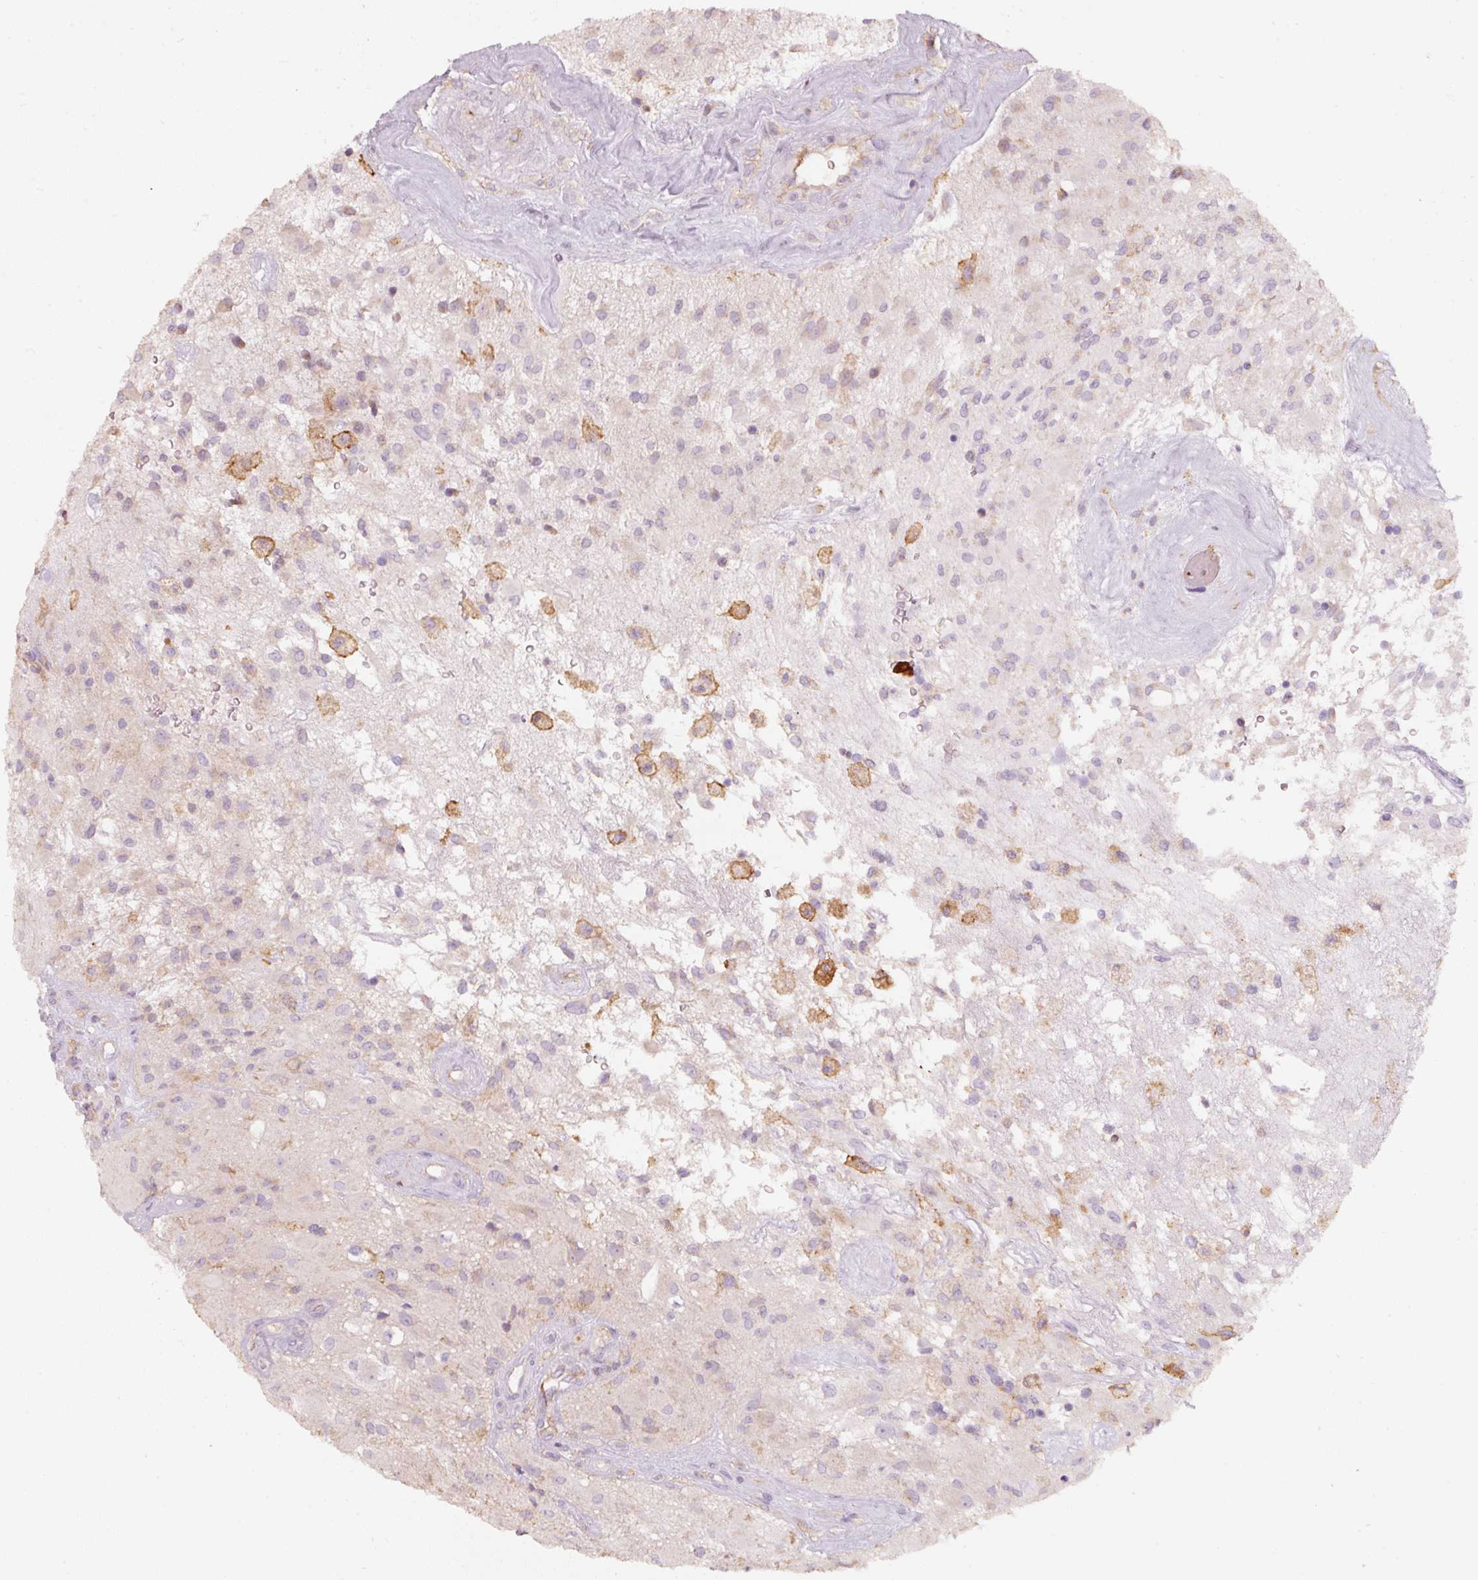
{"staining": {"intensity": "weak", "quantity": "<25%", "location": "cytoplasmic/membranous"}, "tissue": "glioma", "cell_type": "Tumor cells", "image_type": "cancer", "snomed": [{"axis": "morphology", "description": "Glioma, malignant, High grade"}, {"axis": "topography", "description": "Brain"}], "caption": "Immunohistochemistry of glioma demonstrates no expression in tumor cells.", "gene": "IQGAP2", "patient": {"sex": "female", "age": 67}}